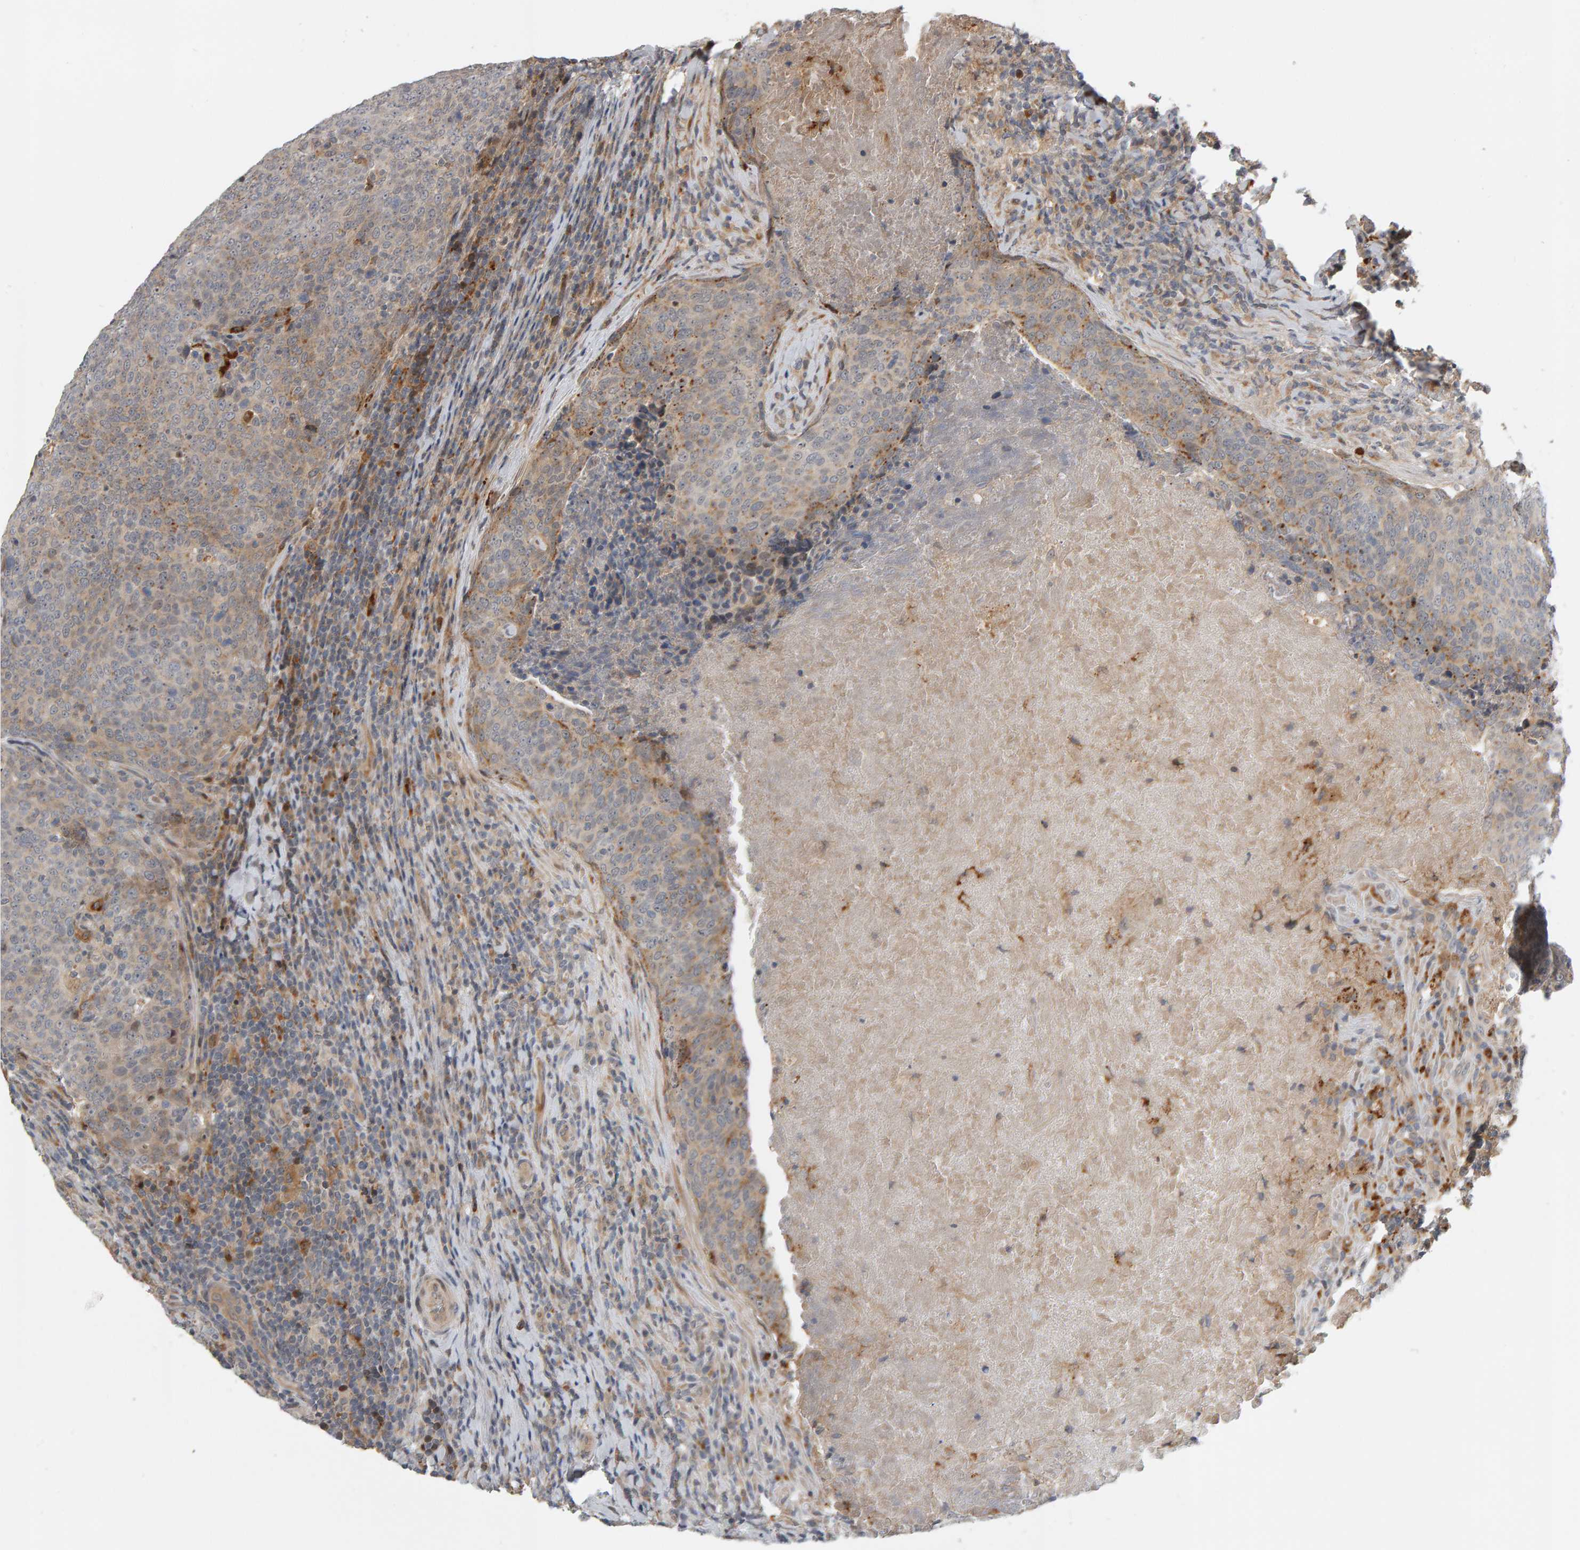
{"staining": {"intensity": "moderate", "quantity": "25%-75%", "location": "cytoplasmic/membranous"}, "tissue": "head and neck cancer", "cell_type": "Tumor cells", "image_type": "cancer", "snomed": [{"axis": "morphology", "description": "Squamous cell carcinoma, NOS"}, {"axis": "morphology", "description": "Squamous cell carcinoma, metastatic, NOS"}, {"axis": "topography", "description": "Lymph node"}, {"axis": "topography", "description": "Head-Neck"}], "caption": "Protein expression analysis of head and neck cancer exhibits moderate cytoplasmic/membranous staining in about 25%-75% of tumor cells. The staining is performed using DAB (3,3'-diaminobenzidine) brown chromogen to label protein expression. The nuclei are counter-stained blue using hematoxylin.", "gene": "ZNF160", "patient": {"sex": "male", "age": 62}}